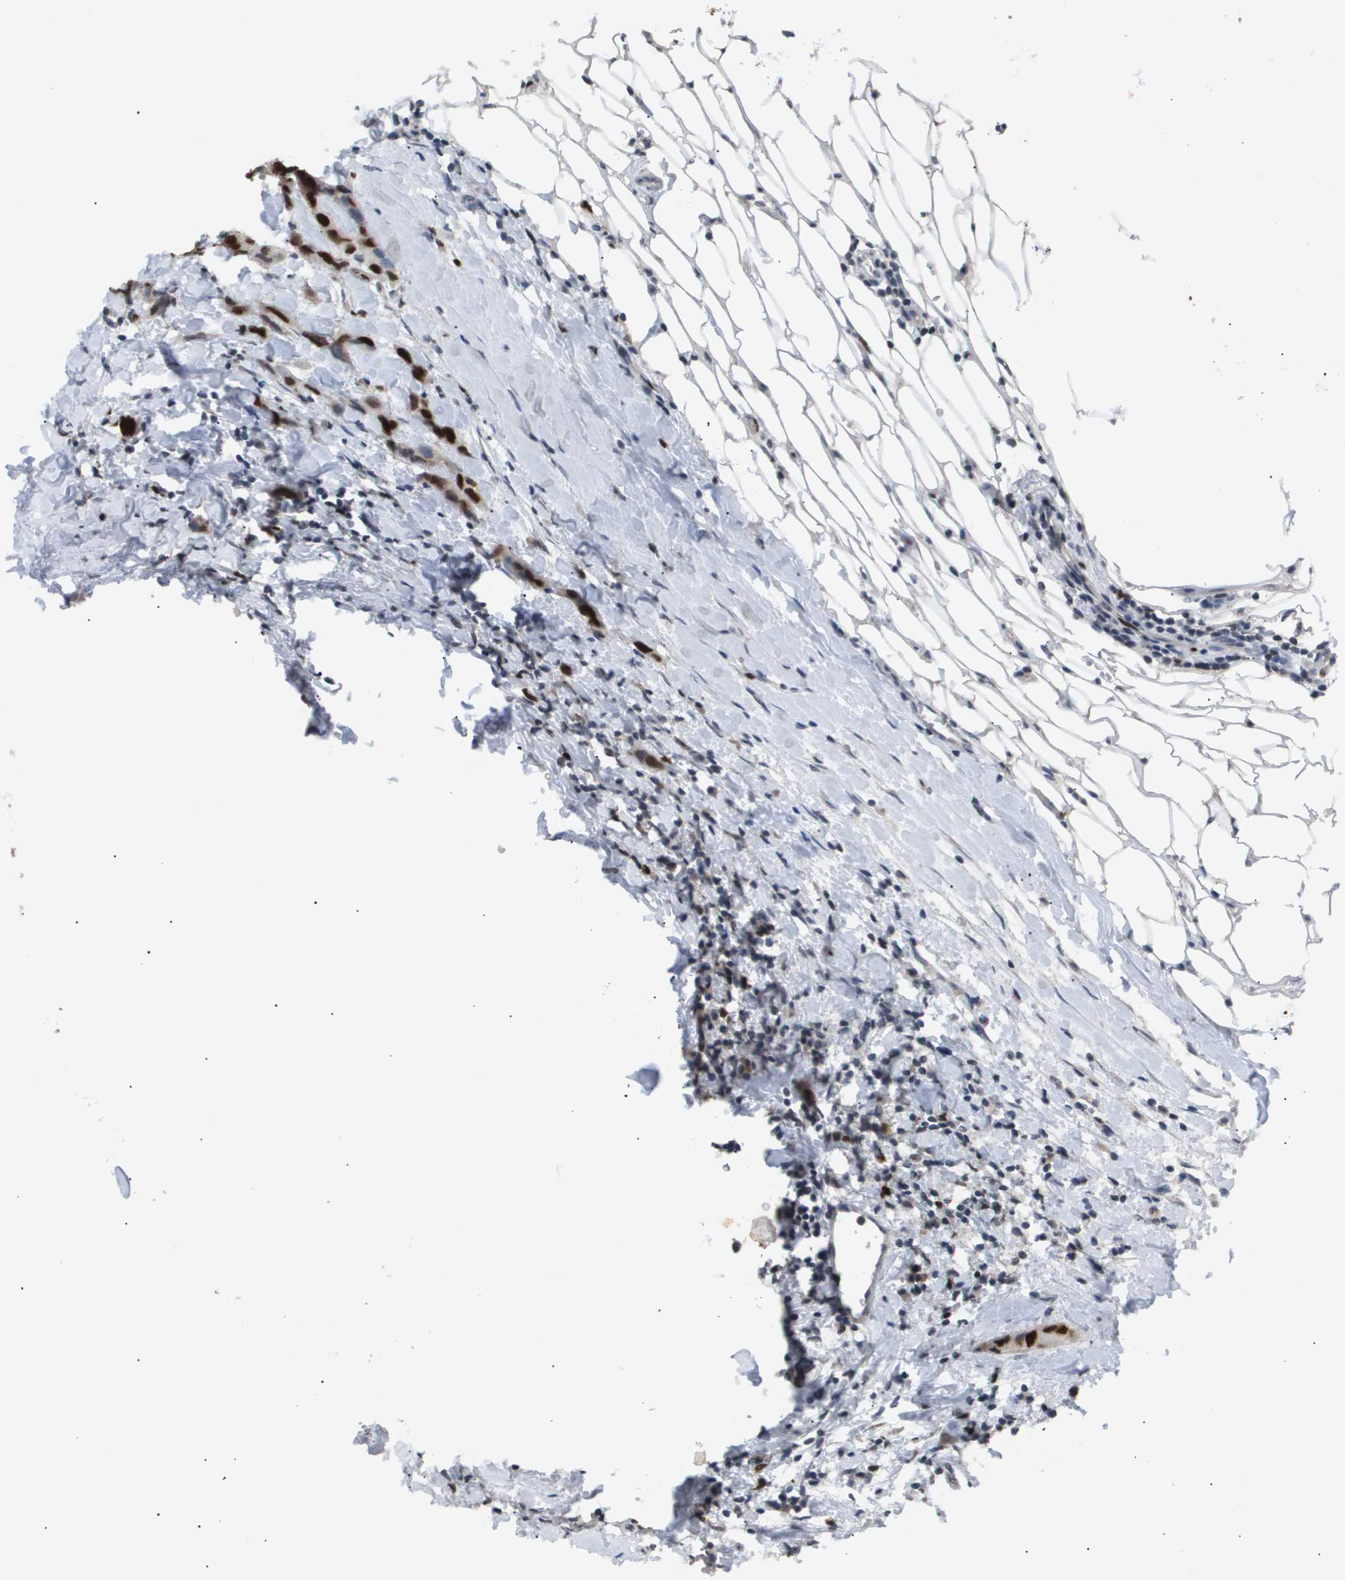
{"staining": {"intensity": "strong", "quantity": ">75%", "location": "nuclear"}, "tissue": "breast cancer", "cell_type": "Tumor cells", "image_type": "cancer", "snomed": [{"axis": "morphology", "description": "Duct carcinoma"}, {"axis": "topography", "description": "Breast"}], "caption": "Strong nuclear positivity for a protein is present in about >75% of tumor cells of intraductal carcinoma (breast) using IHC.", "gene": "ANAPC2", "patient": {"sex": "female", "age": 50}}